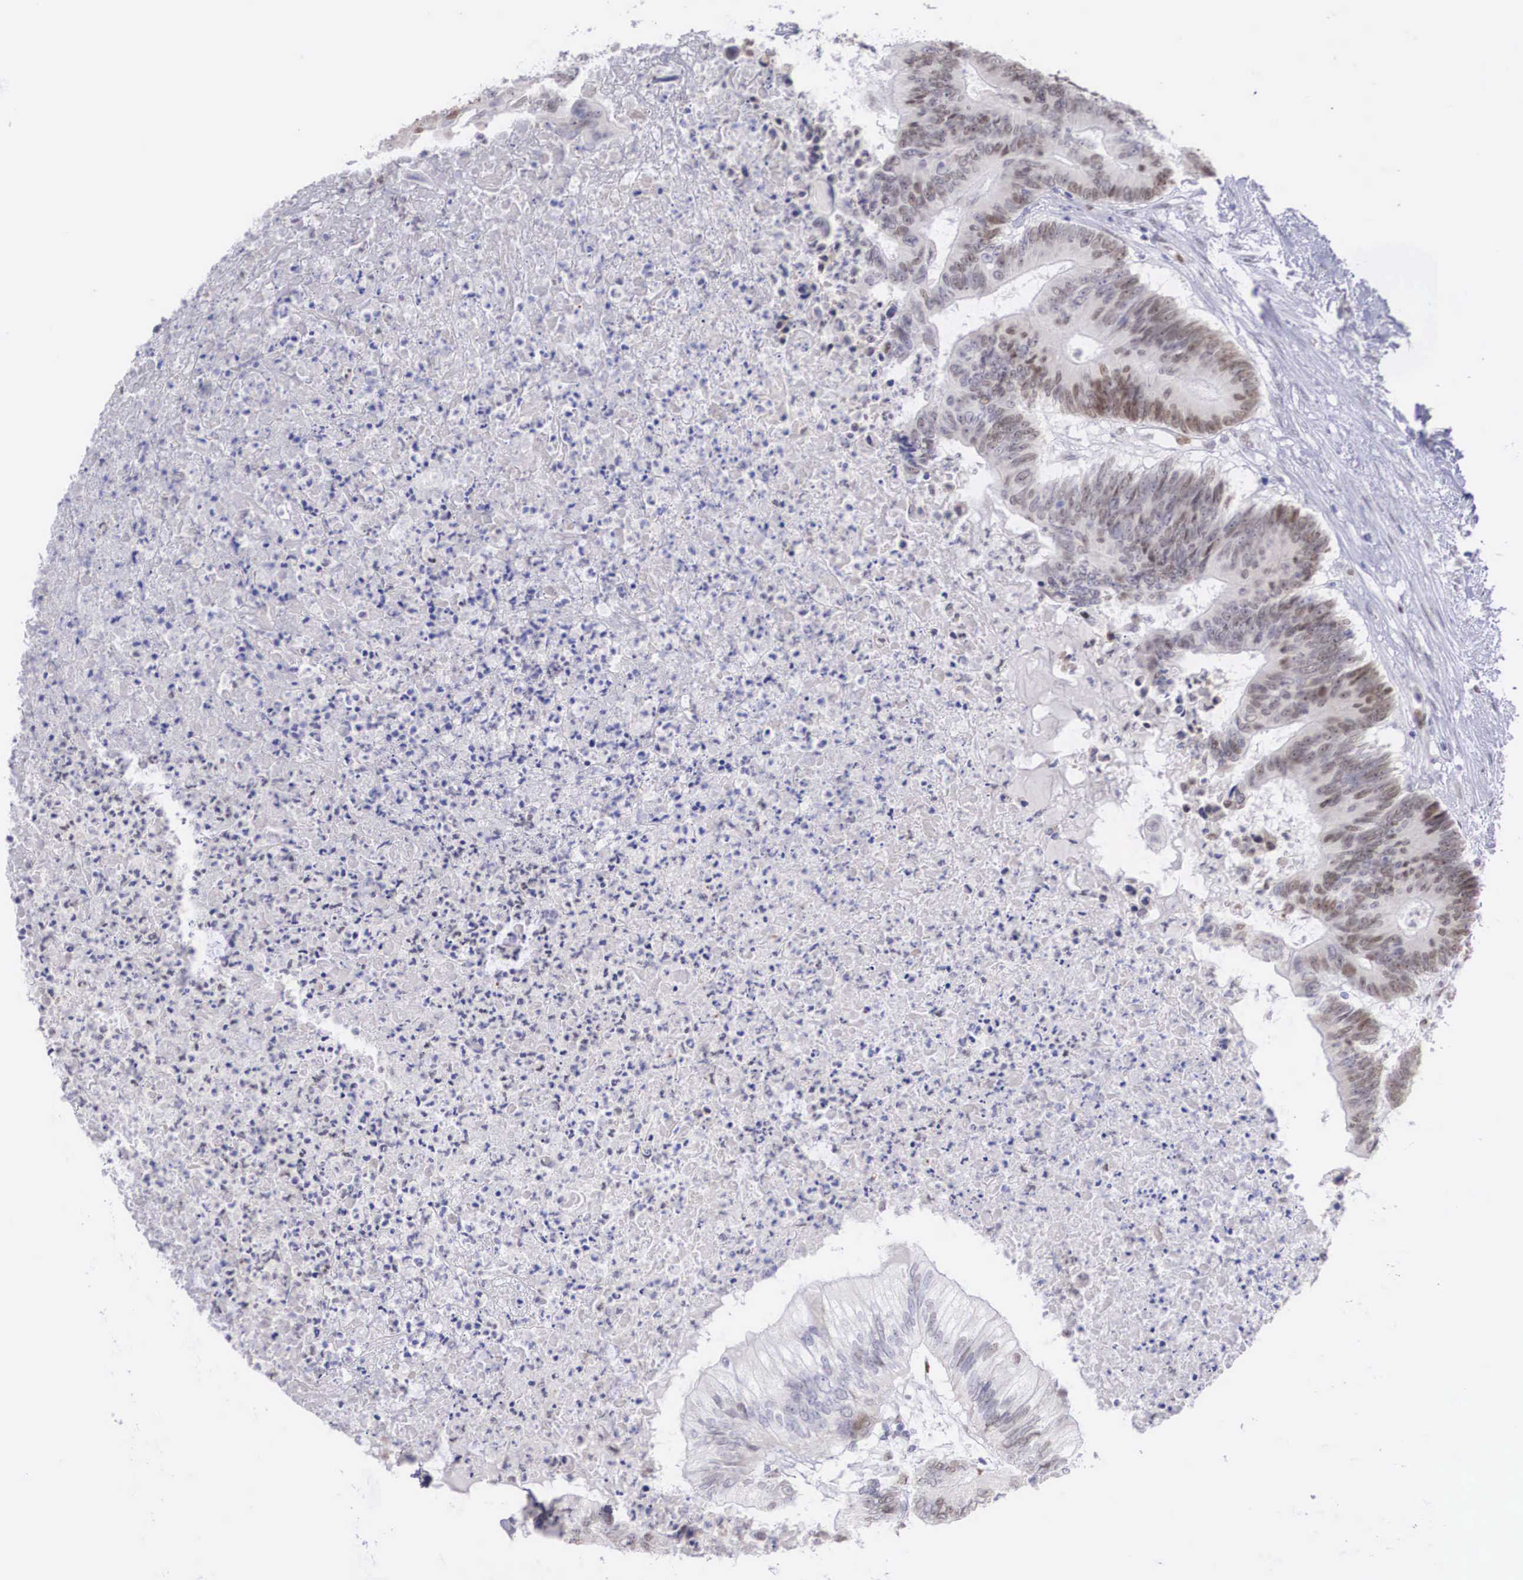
{"staining": {"intensity": "weak", "quantity": "25%-75%", "location": "nuclear"}, "tissue": "colorectal cancer", "cell_type": "Tumor cells", "image_type": "cancer", "snomed": [{"axis": "morphology", "description": "Adenocarcinoma, NOS"}, {"axis": "topography", "description": "Colon"}], "caption": "Immunohistochemical staining of colorectal adenocarcinoma reveals weak nuclear protein staining in about 25%-75% of tumor cells.", "gene": "HMGN5", "patient": {"sex": "male", "age": 65}}